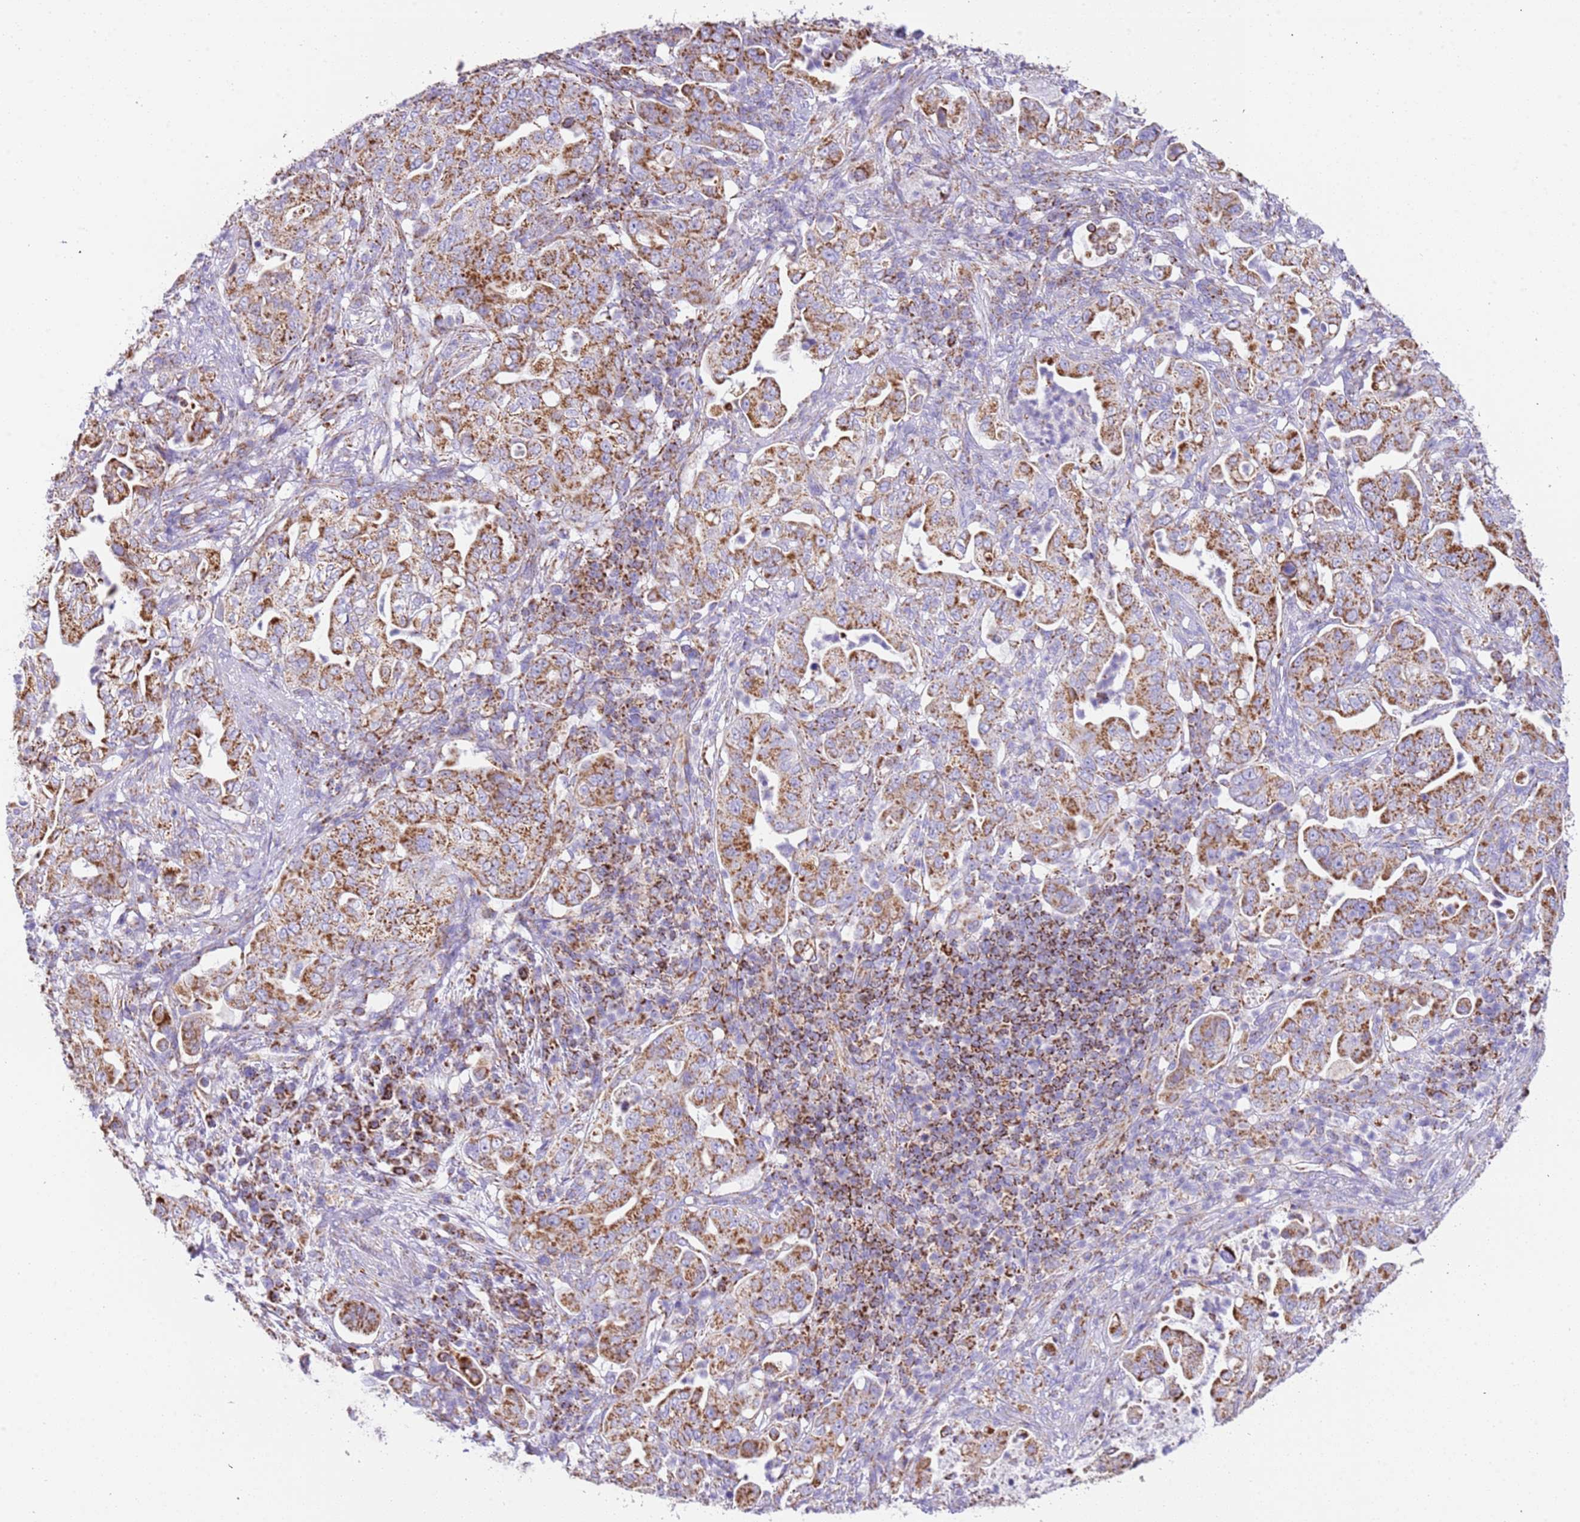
{"staining": {"intensity": "moderate", "quantity": ">75%", "location": "cytoplasmic/membranous"}, "tissue": "pancreatic cancer", "cell_type": "Tumor cells", "image_type": "cancer", "snomed": [{"axis": "morphology", "description": "Normal tissue, NOS"}, {"axis": "morphology", "description": "Adenocarcinoma, NOS"}, {"axis": "topography", "description": "Lymph node"}, {"axis": "topography", "description": "Pancreas"}], "caption": "Brown immunohistochemical staining in human pancreatic cancer shows moderate cytoplasmic/membranous staining in about >75% of tumor cells.", "gene": "SUCLG2", "patient": {"sex": "female", "age": 67}}